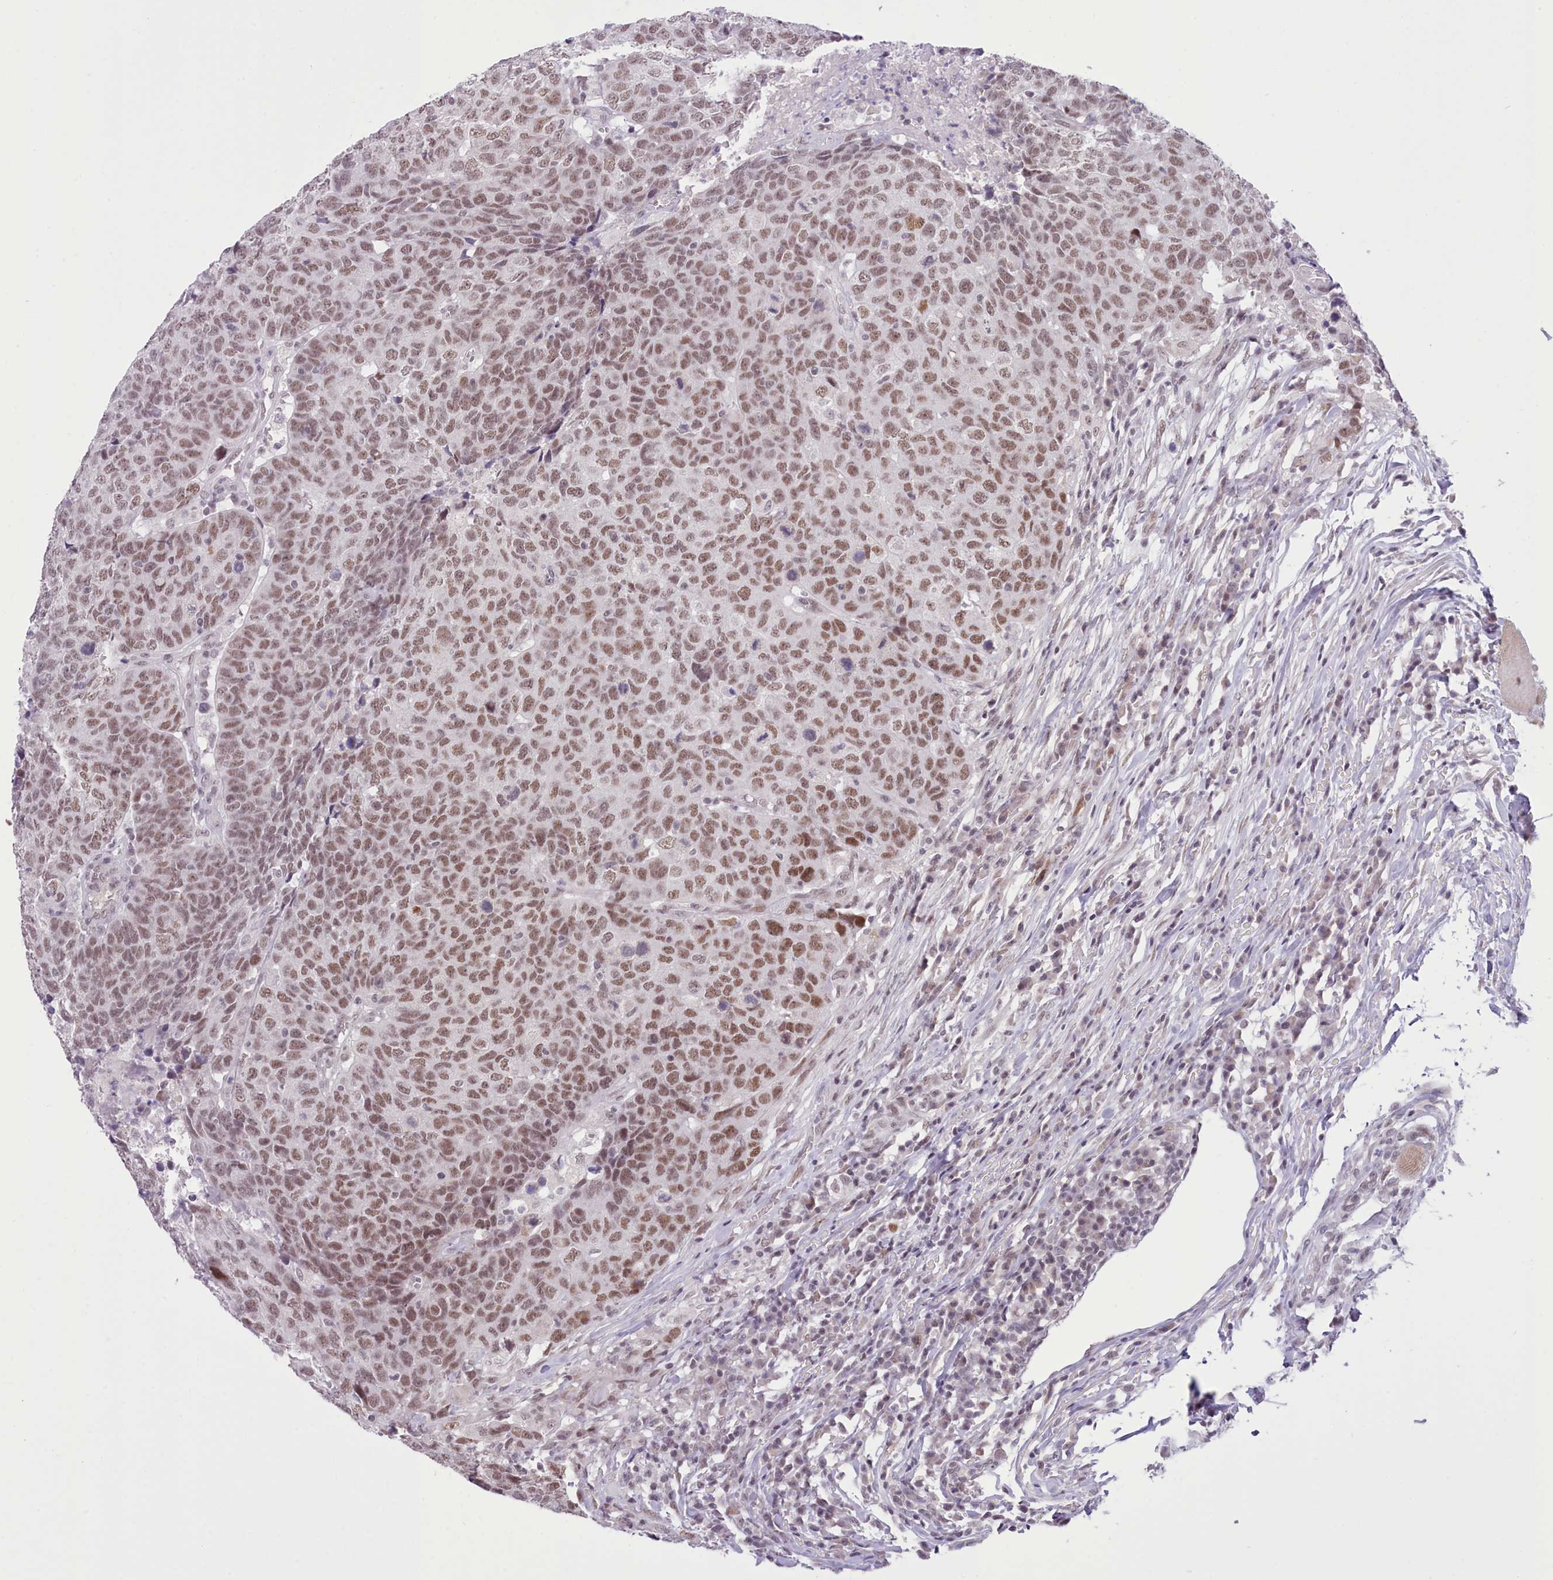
{"staining": {"intensity": "moderate", "quantity": ">75%", "location": "nuclear"}, "tissue": "head and neck cancer", "cell_type": "Tumor cells", "image_type": "cancer", "snomed": [{"axis": "morphology", "description": "Normal tissue, NOS"}, {"axis": "morphology", "description": "Squamous cell carcinoma, NOS"}, {"axis": "topography", "description": "Skeletal muscle"}, {"axis": "topography", "description": "Vascular tissue"}, {"axis": "topography", "description": "Peripheral nerve tissue"}, {"axis": "topography", "description": "Head-Neck"}], "caption": "Immunohistochemistry (IHC) of head and neck squamous cell carcinoma demonstrates medium levels of moderate nuclear staining in approximately >75% of tumor cells. The protein is stained brown, and the nuclei are stained in blue (DAB (3,3'-diaminobenzidine) IHC with brightfield microscopy, high magnification).", "gene": "RFX1", "patient": {"sex": "male", "age": 66}}